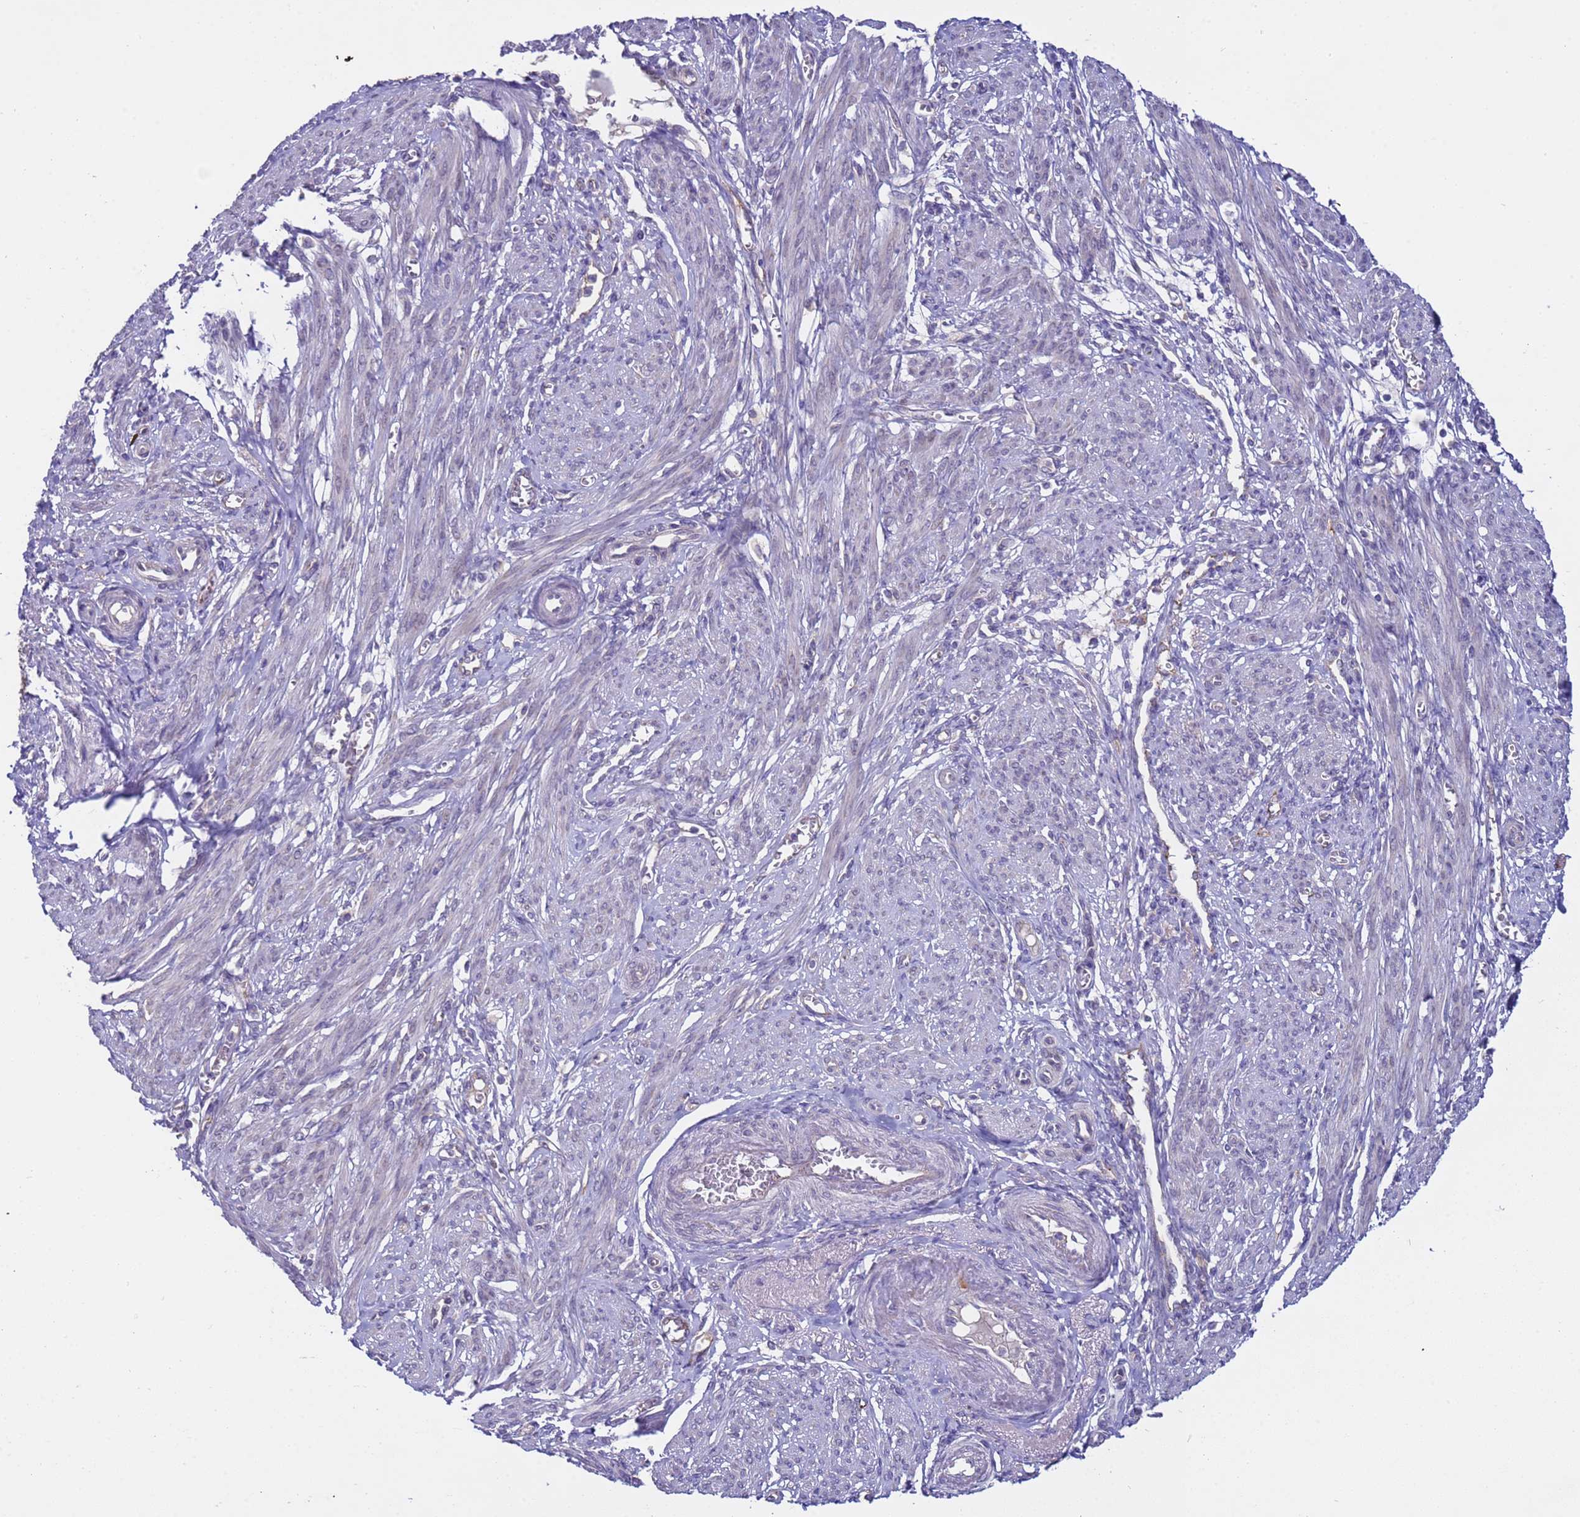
{"staining": {"intensity": "negative", "quantity": "none", "location": "none"}, "tissue": "smooth muscle", "cell_type": "Smooth muscle cells", "image_type": "normal", "snomed": [{"axis": "morphology", "description": "Normal tissue, NOS"}, {"axis": "topography", "description": "Smooth muscle"}], "caption": "Smooth muscle cells show no significant positivity in unremarkable smooth muscle. (DAB (3,3'-diaminobenzidine) immunohistochemistry, high magnification).", "gene": "ZNF248", "patient": {"sex": "female", "age": 39}}